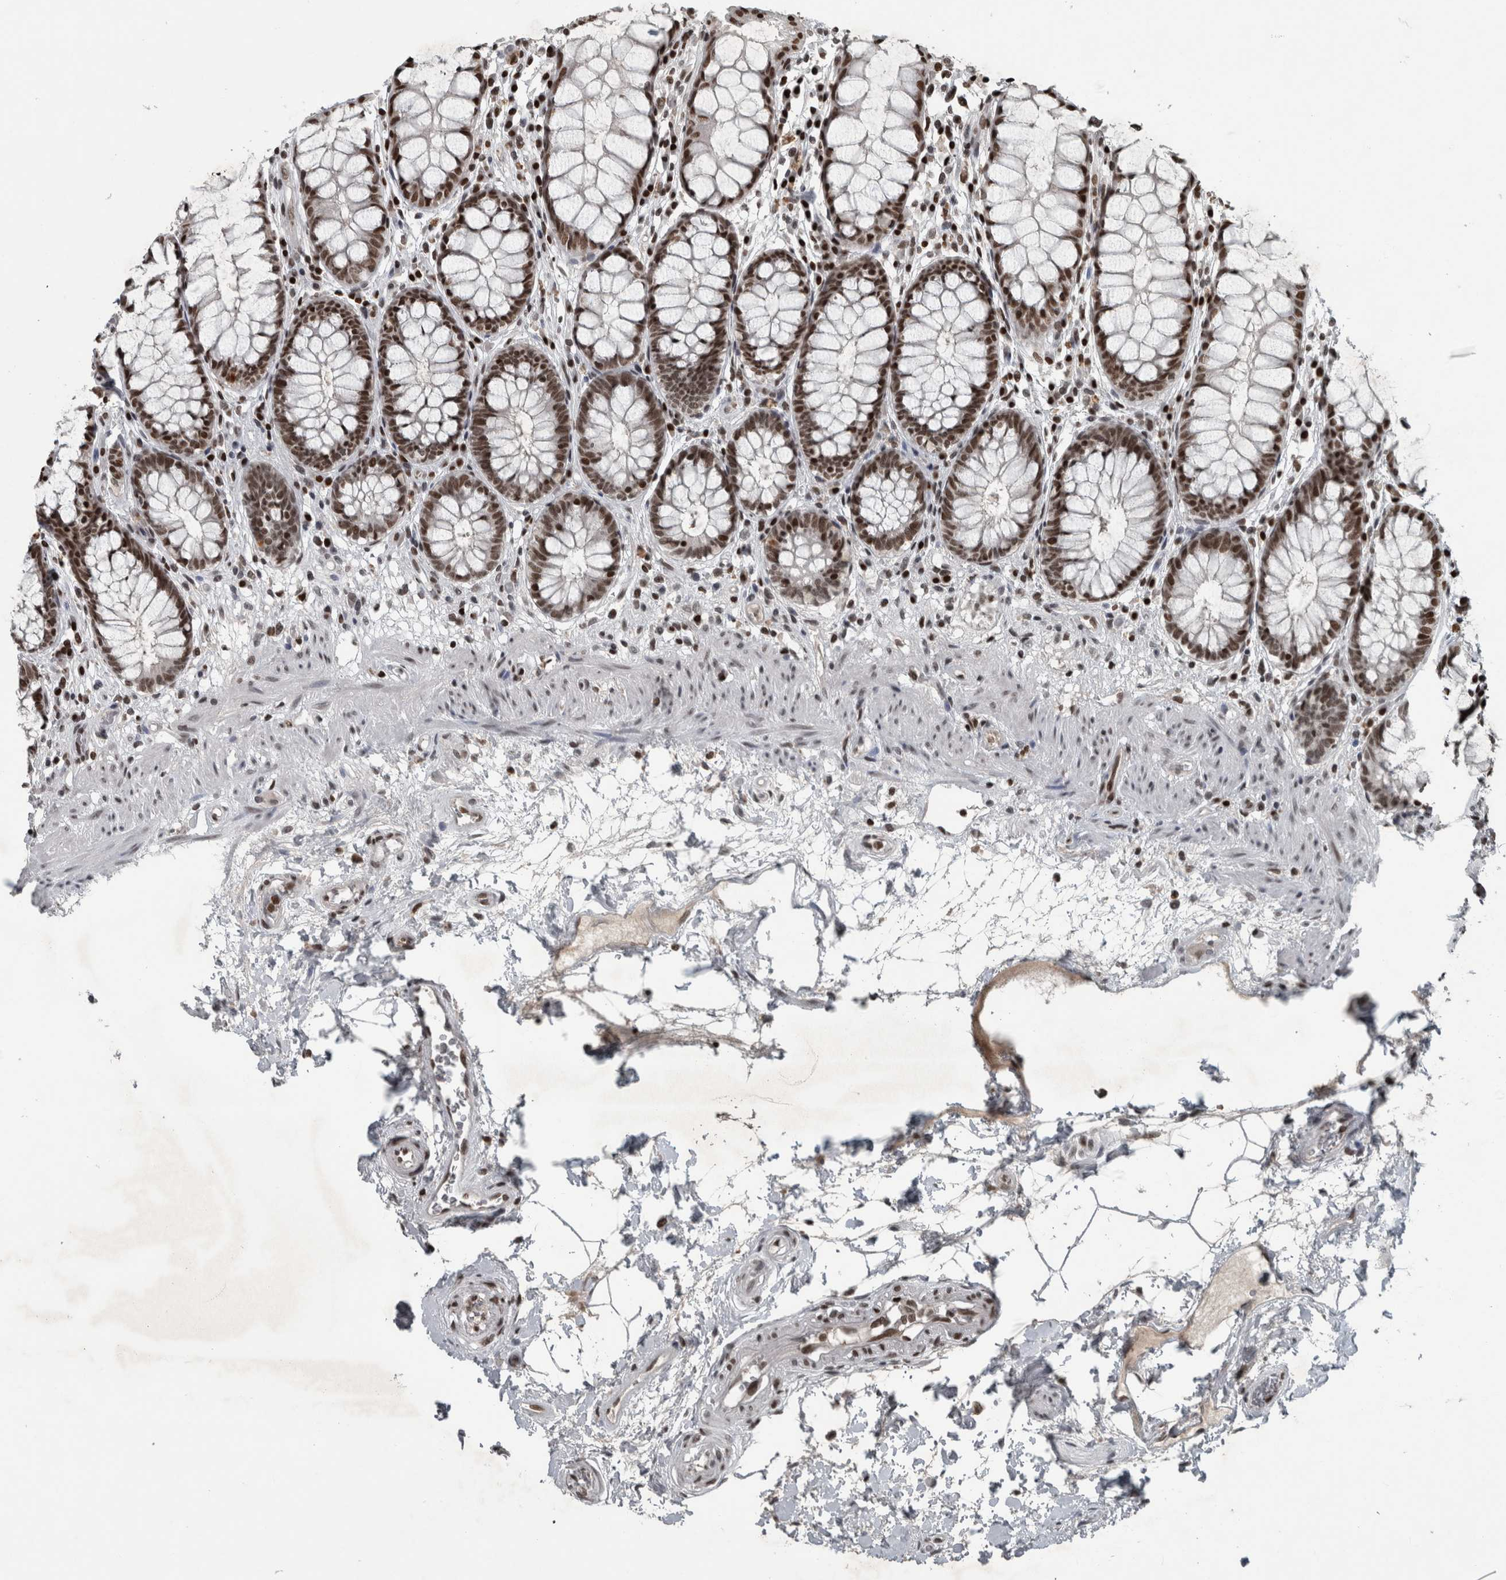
{"staining": {"intensity": "strong", "quantity": ">75%", "location": "nuclear"}, "tissue": "rectum", "cell_type": "Glandular cells", "image_type": "normal", "snomed": [{"axis": "morphology", "description": "Normal tissue, NOS"}, {"axis": "topography", "description": "Rectum"}], "caption": "Benign rectum demonstrates strong nuclear positivity in about >75% of glandular cells Nuclei are stained in blue..", "gene": "UNC50", "patient": {"sex": "male", "age": 64}}